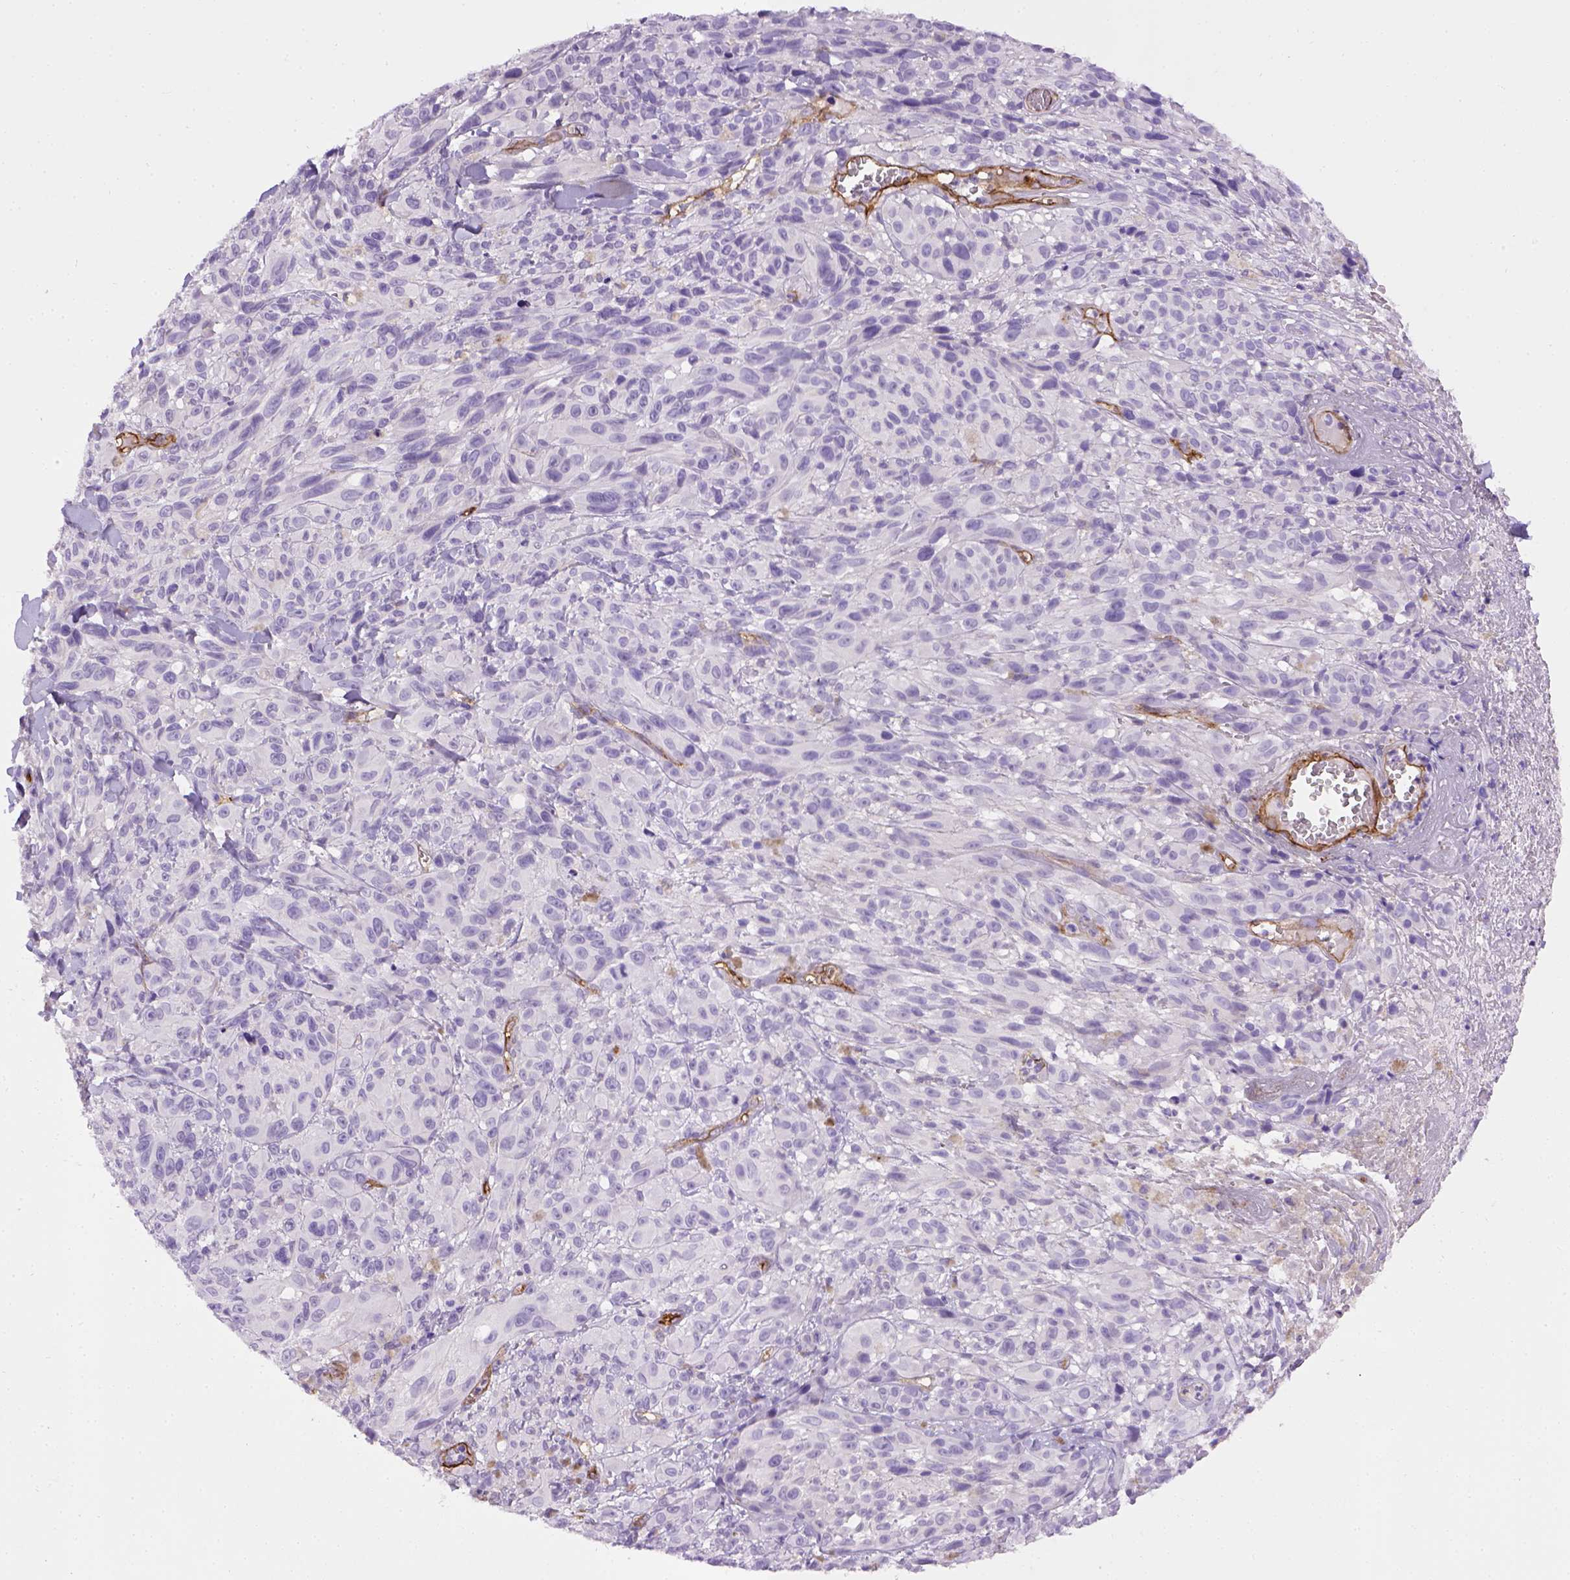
{"staining": {"intensity": "negative", "quantity": "none", "location": "none"}, "tissue": "melanoma", "cell_type": "Tumor cells", "image_type": "cancer", "snomed": [{"axis": "morphology", "description": "Malignant melanoma, NOS"}, {"axis": "topography", "description": "Skin"}], "caption": "The immunohistochemistry histopathology image has no significant expression in tumor cells of melanoma tissue.", "gene": "ENG", "patient": {"sex": "male", "age": 83}}